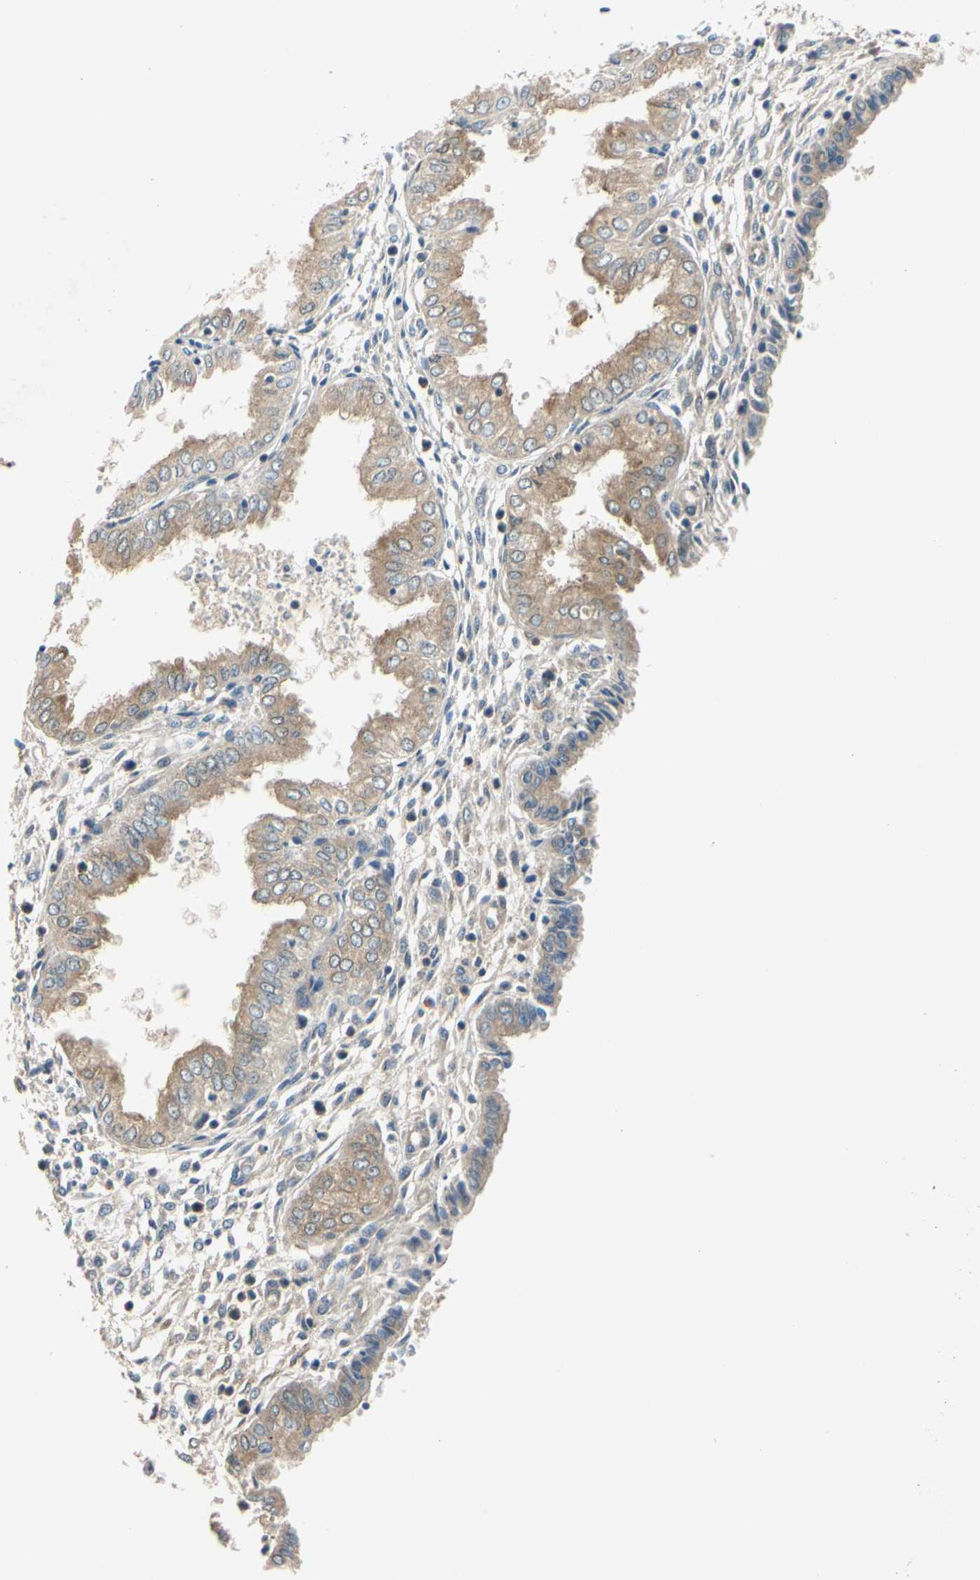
{"staining": {"intensity": "weak", "quantity": "25%-75%", "location": "cytoplasmic/membranous"}, "tissue": "endometrium", "cell_type": "Cells in endometrial stroma", "image_type": "normal", "snomed": [{"axis": "morphology", "description": "Normal tissue, NOS"}, {"axis": "topography", "description": "Endometrium"}], "caption": "Immunohistochemistry (DAB) staining of benign endometrium demonstrates weak cytoplasmic/membranous protein positivity in approximately 25%-75% of cells in endometrial stroma. (DAB IHC, brown staining for protein, blue staining for nuclei).", "gene": "WIPI1", "patient": {"sex": "female", "age": 33}}